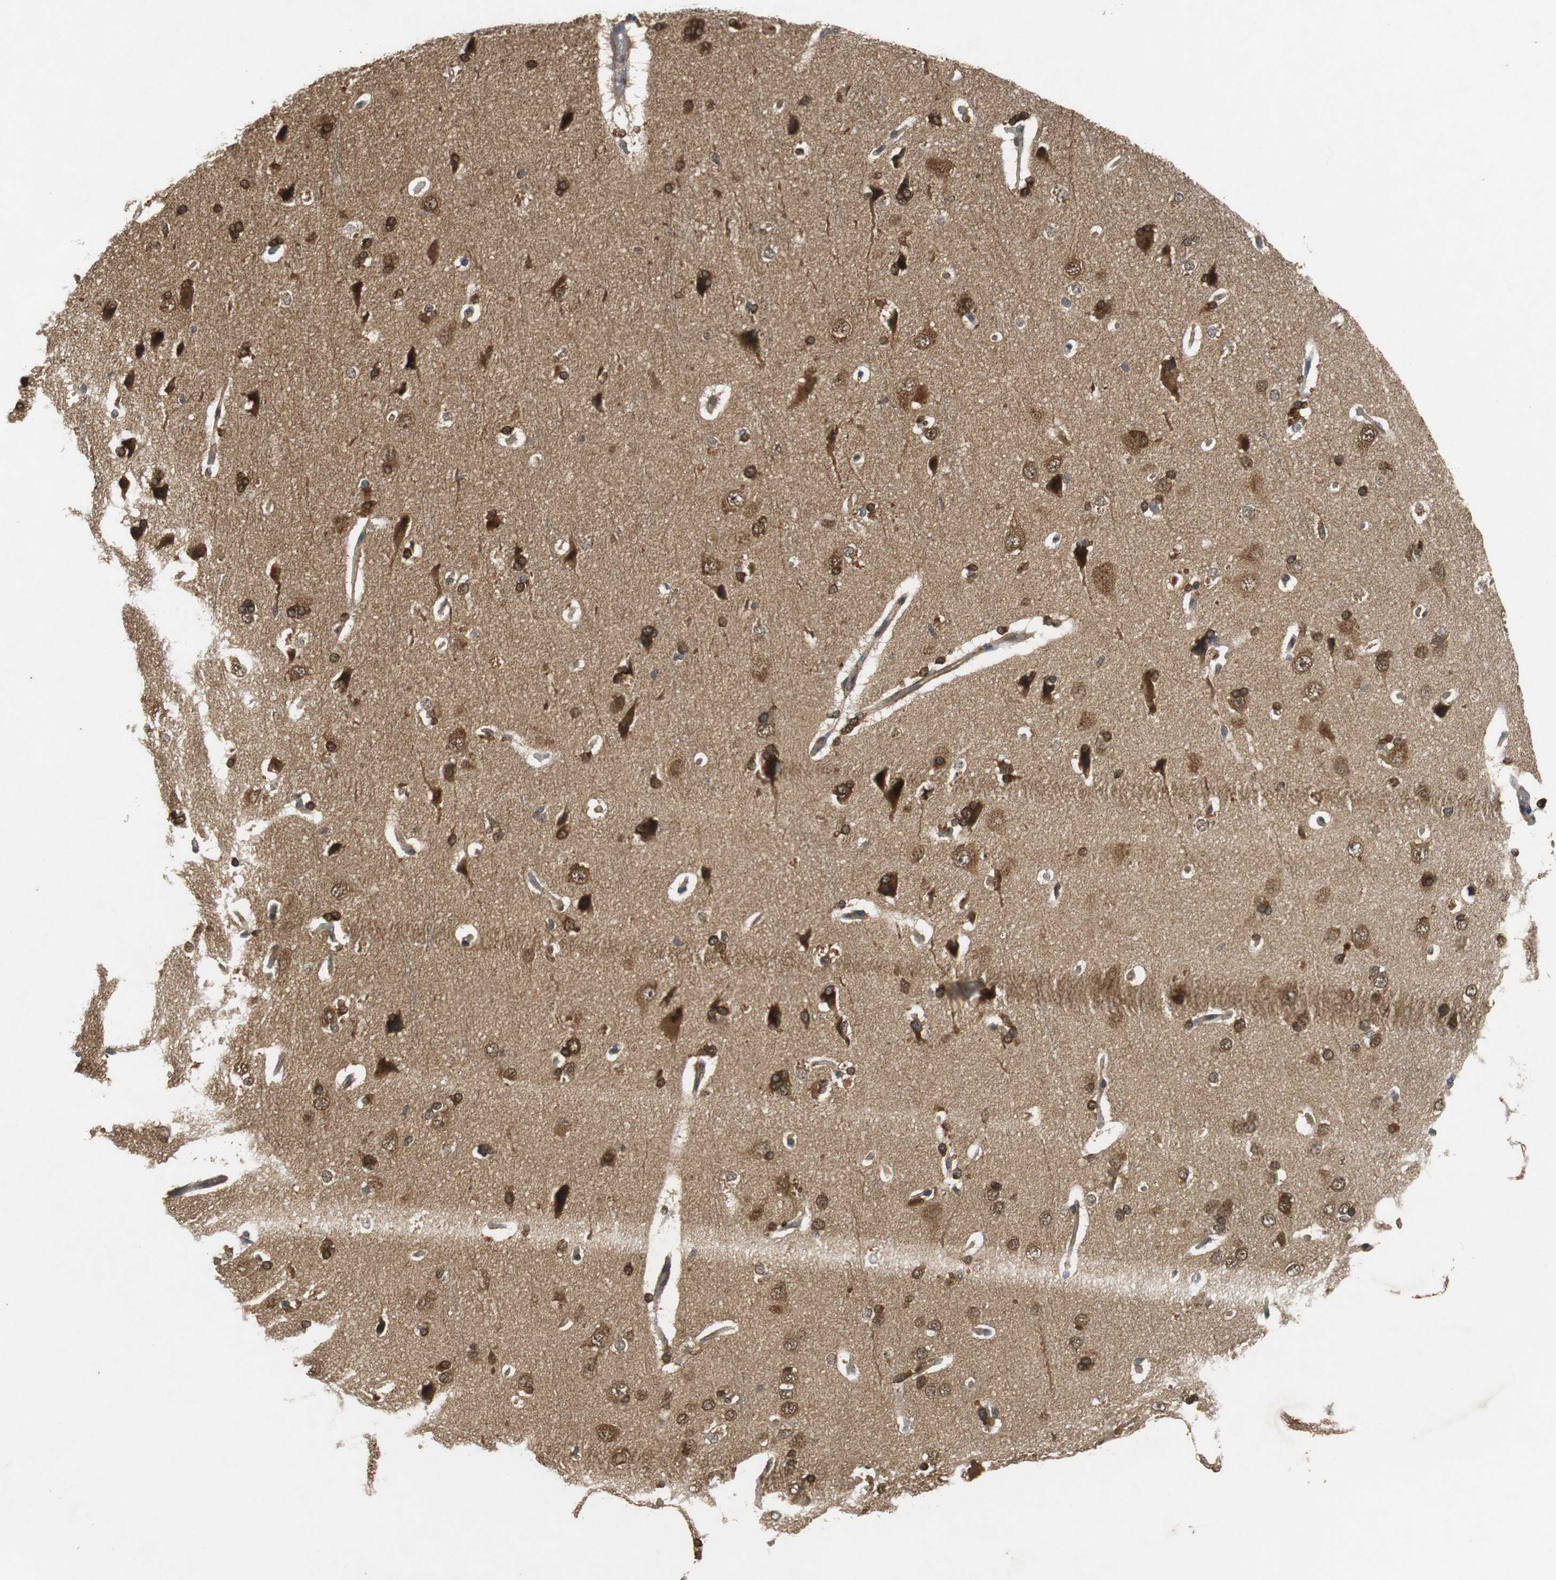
{"staining": {"intensity": "moderate", "quantity": ">75%", "location": "cytoplasmic/membranous"}, "tissue": "cerebral cortex", "cell_type": "Endothelial cells", "image_type": "normal", "snomed": [{"axis": "morphology", "description": "Normal tissue, NOS"}, {"axis": "topography", "description": "Cerebral cortex"}], "caption": "Protein analysis of benign cerebral cortex demonstrates moderate cytoplasmic/membranous staining in approximately >75% of endothelial cells. (brown staining indicates protein expression, while blue staining denotes nuclei).", "gene": "UBQLN2", "patient": {"sex": "male", "age": 62}}